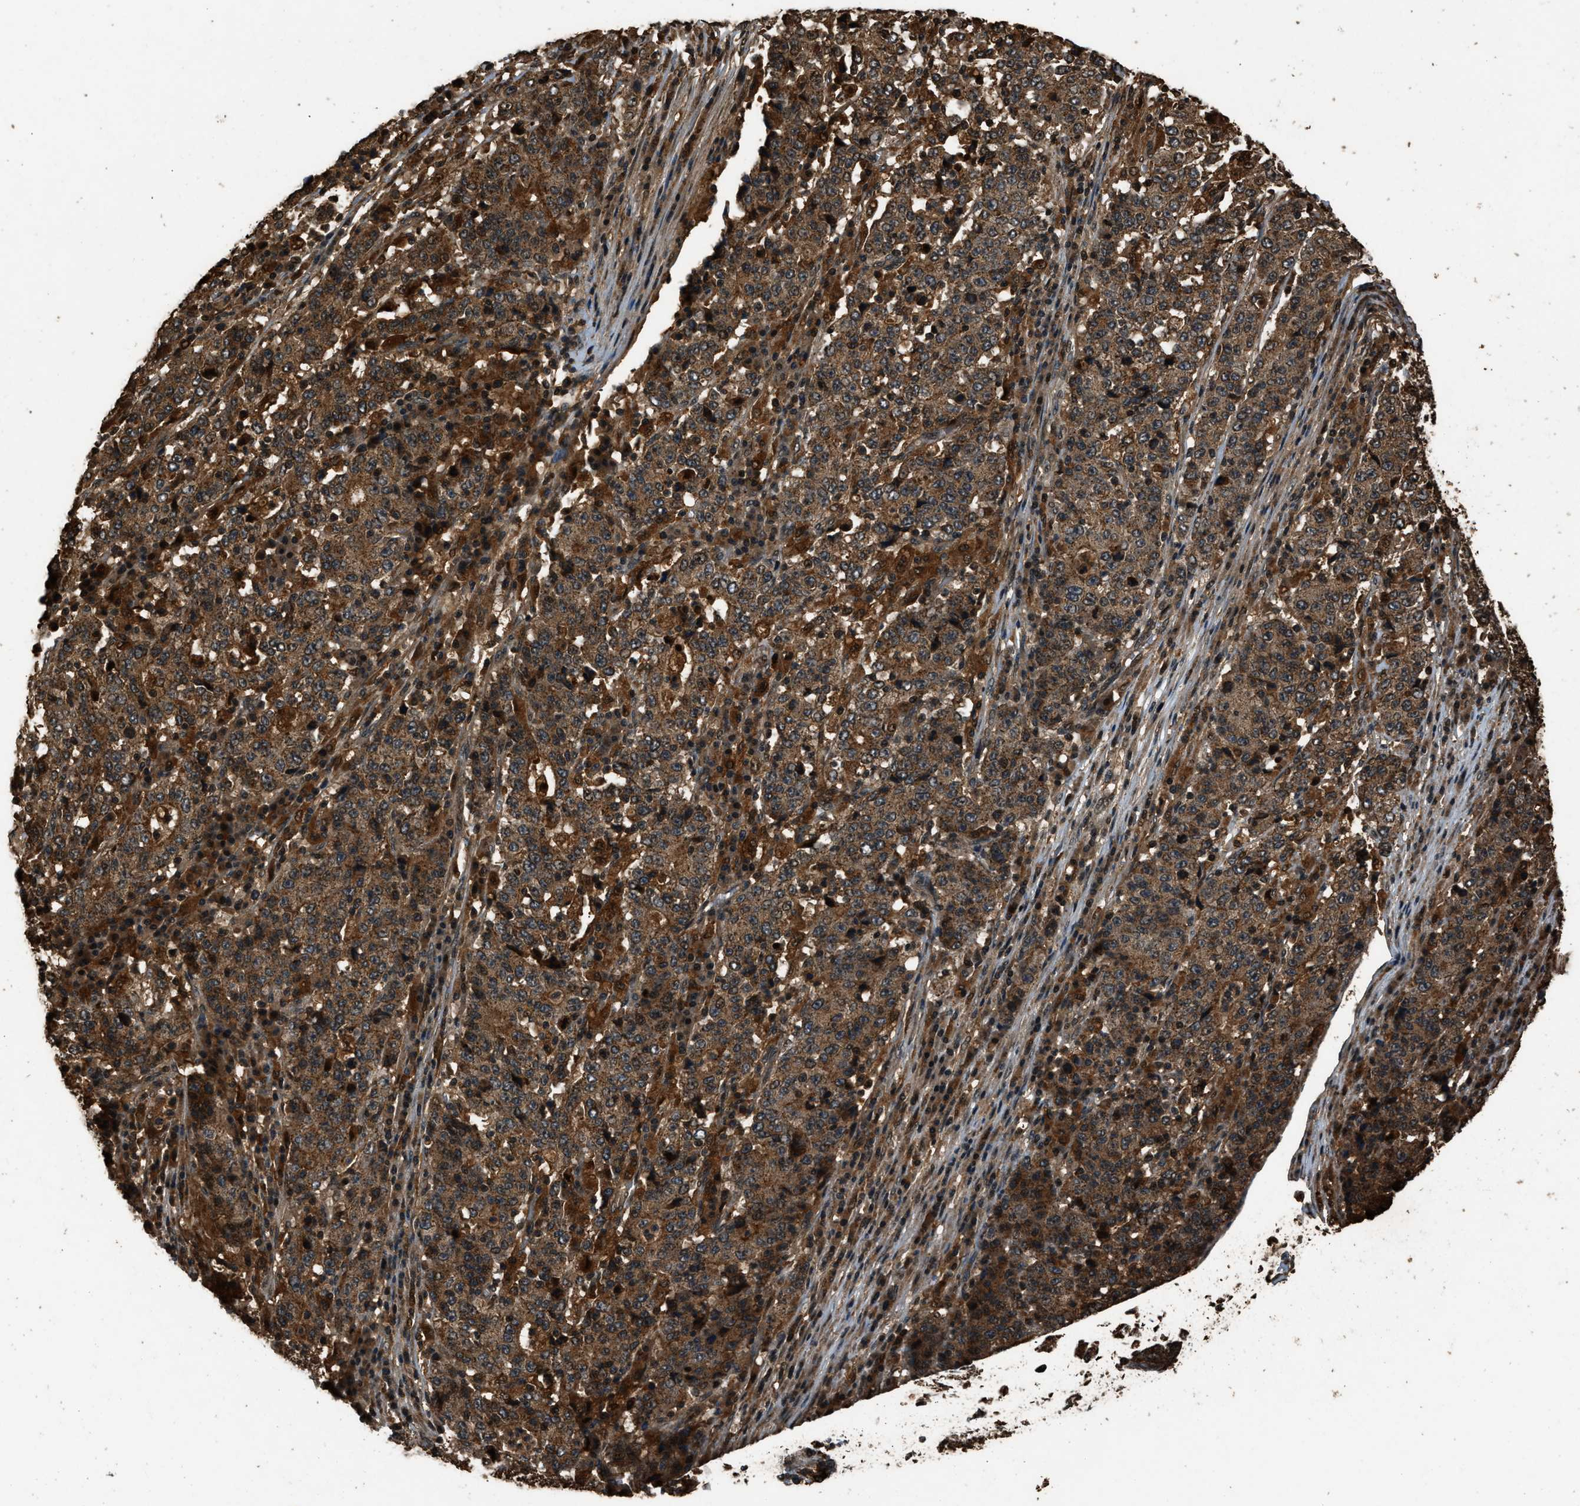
{"staining": {"intensity": "moderate", "quantity": ">75%", "location": "cytoplasmic/membranous"}, "tissue": "stomach cancer", "cell_type": "Tumor cells", "image_type": "cancer", "snomed": [{"axis": "morphology", "description": "Adenocarcinoma, NOS"}, {"axis": "topography", "description": "Stomach"}], "caption": "About >75% of tumor cells in human stomach cancer (adenocarcinoma) show moderate cytoplasmic/membranous protein staining as visualized by brown immunohistochemical staining.", "gene": "RAP2A", "patient": {"sex": "female", "age": 65}}